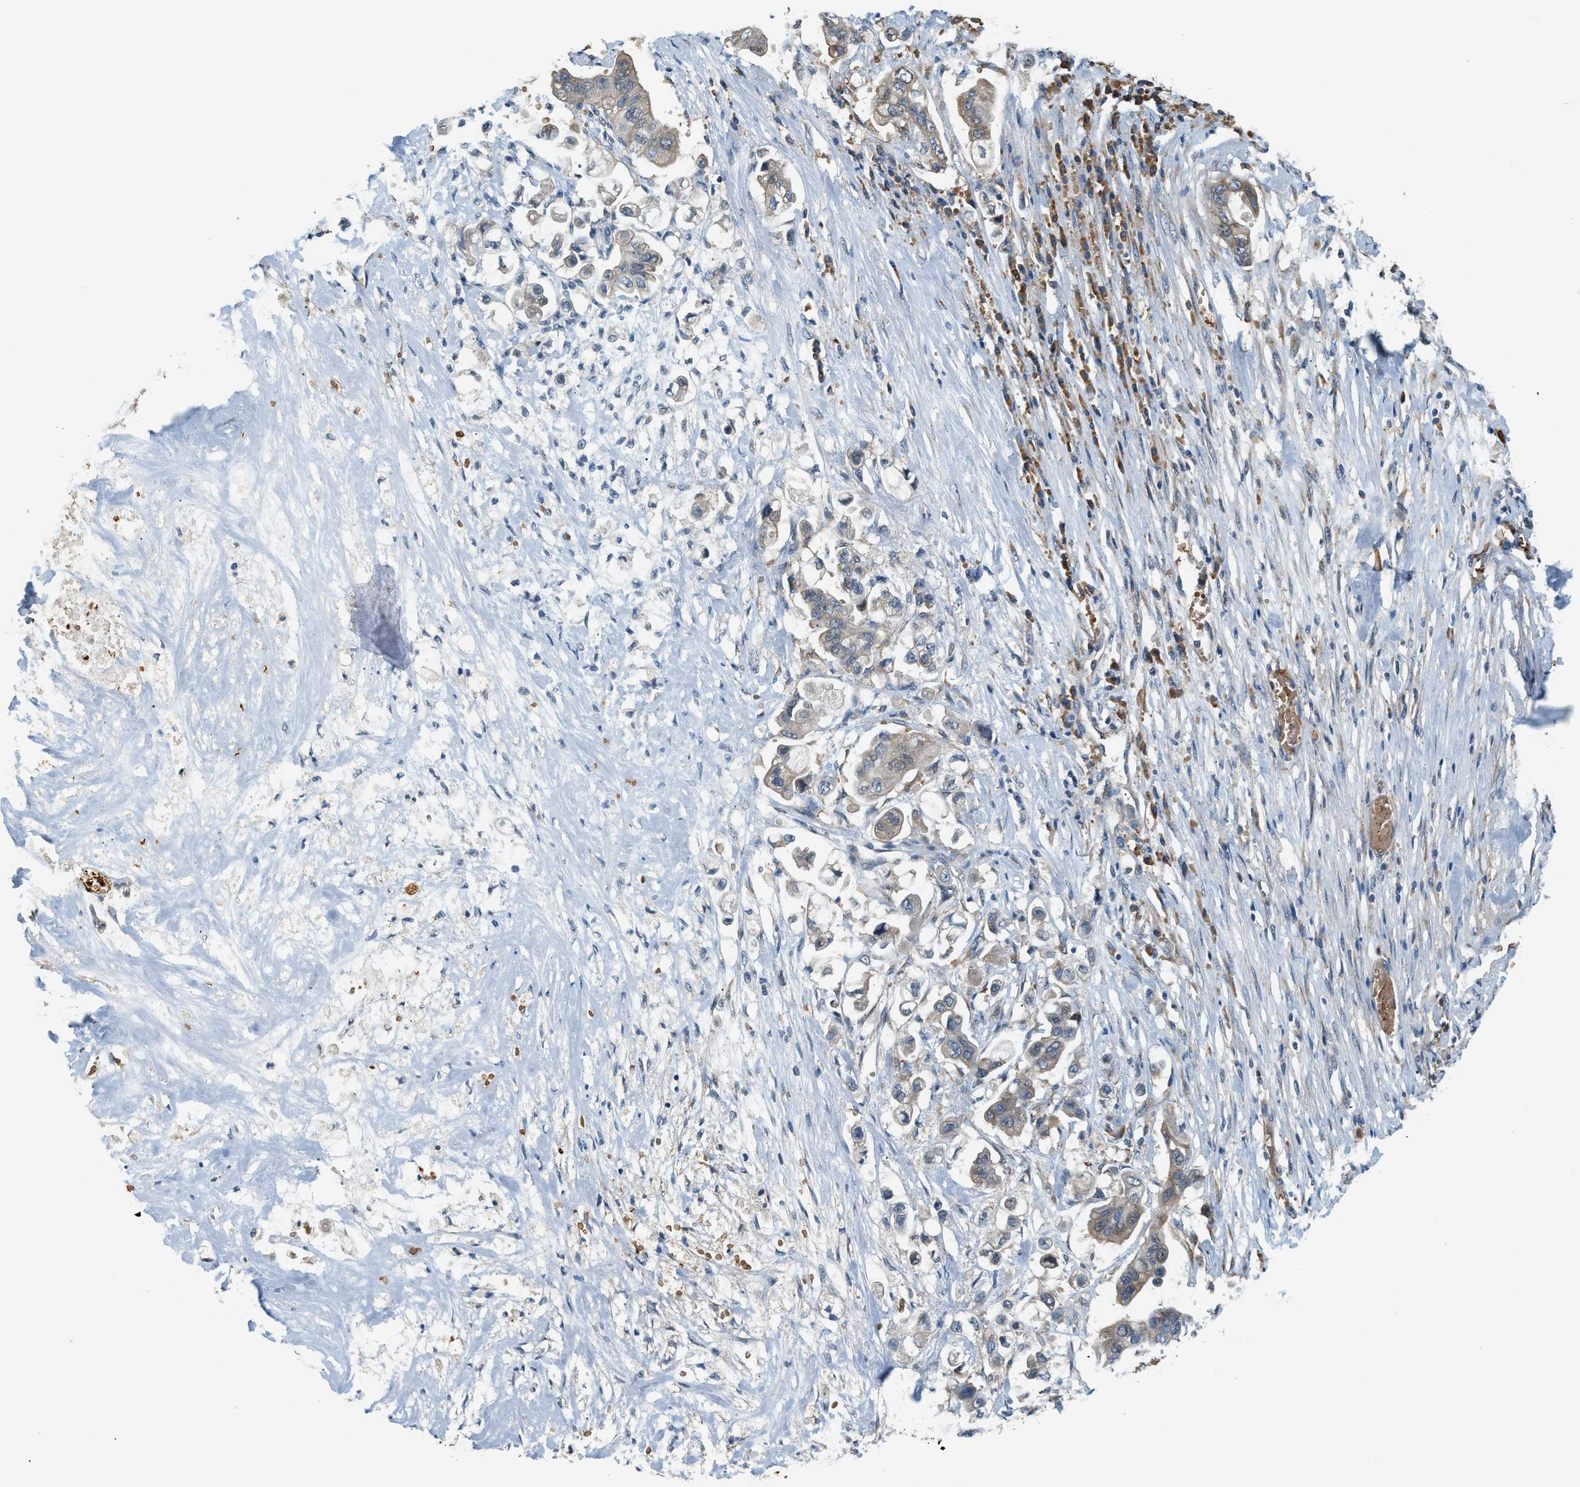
{"staining": {"intensity": "moderate", "quantity": "25%-75%", "location": "cytoplasmic/membranous"}, "tissue": "stomach cancer", "cell_type": "Tumor cells", "image_type": "cancer", "snomed": [{"axis": "morphology", "description": "Adenocarcinoma, NOS"}, {"axis": "topography", "description": "Stomach"}], "caption": "Immunohistochemistry (IHC) histopathology image of neoplastic tissue: adenocarcinoma (stomach) stained using IHC displays medium levels of moderate protein expression localized specifically in the cytoplasmic/membranous of tumor cells, appearing as a cytoplasmic/membranous brown color.", "gene": "CYTH2", "patient": {"sex": "male", "age": 62}}